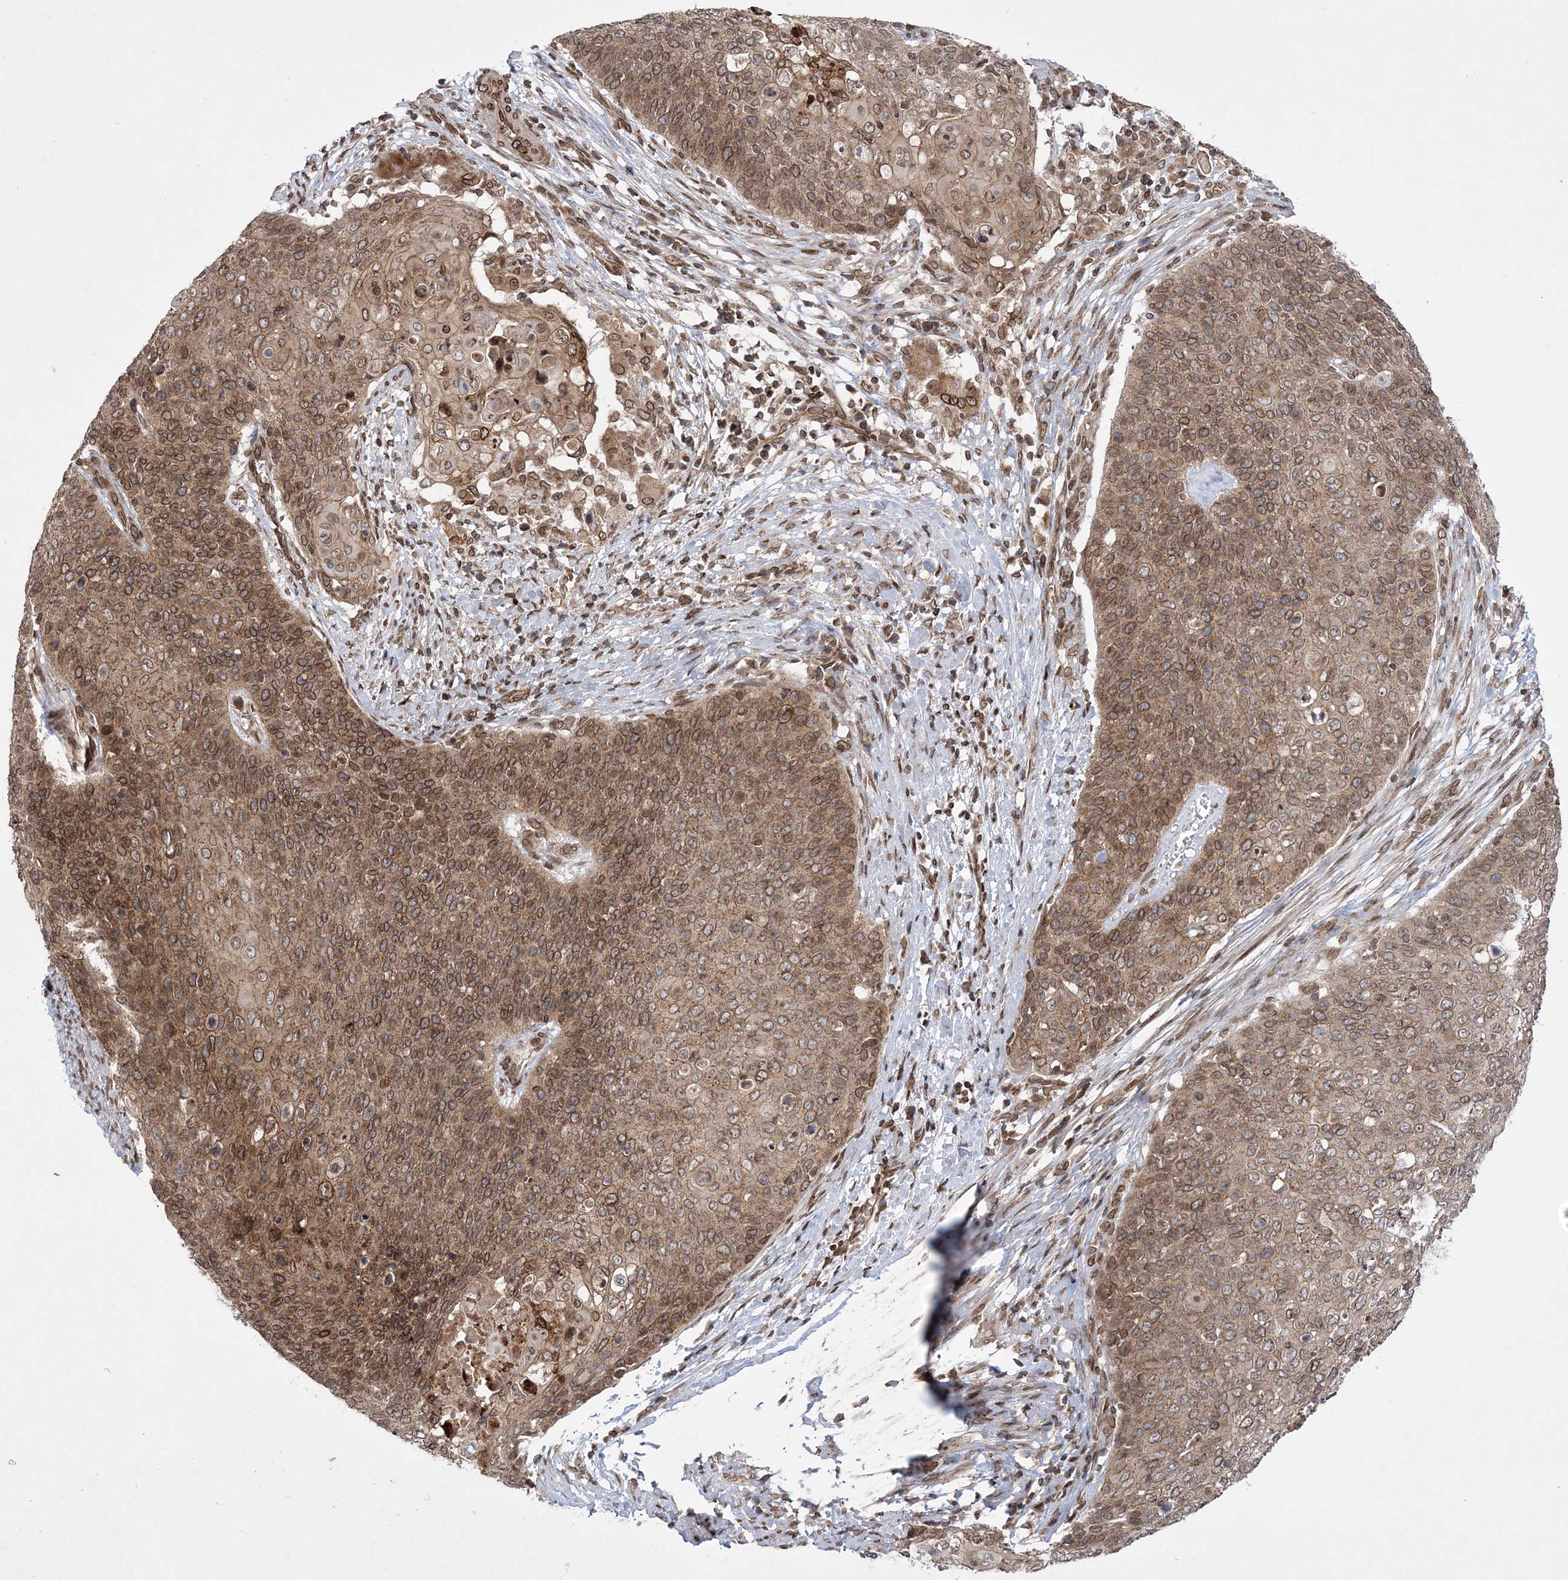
{"staining": {"intensity": "moderate", "quantity": ">75%", "location": "cytoplasmic/membranous,nuclear"}, "tissue": "cervical cancer", "cell_type": "Tumor cells", "image_type": "cancer", "snomed": [{"axis": "morphology", "description": "Squamous cell carcinoma, NOS"}, {"axis": "topography", "description": "Cervix"}], "caption": "Brown immunohistochemical staining in human squamous cell carcinoma (cervical) demonstrates moderate cytoplasmic/membranous and nuclear staining in approximately >75% of tumor cells.", "gene": "DNAJC27", "patient": {"sex": "female", "age": 39}}